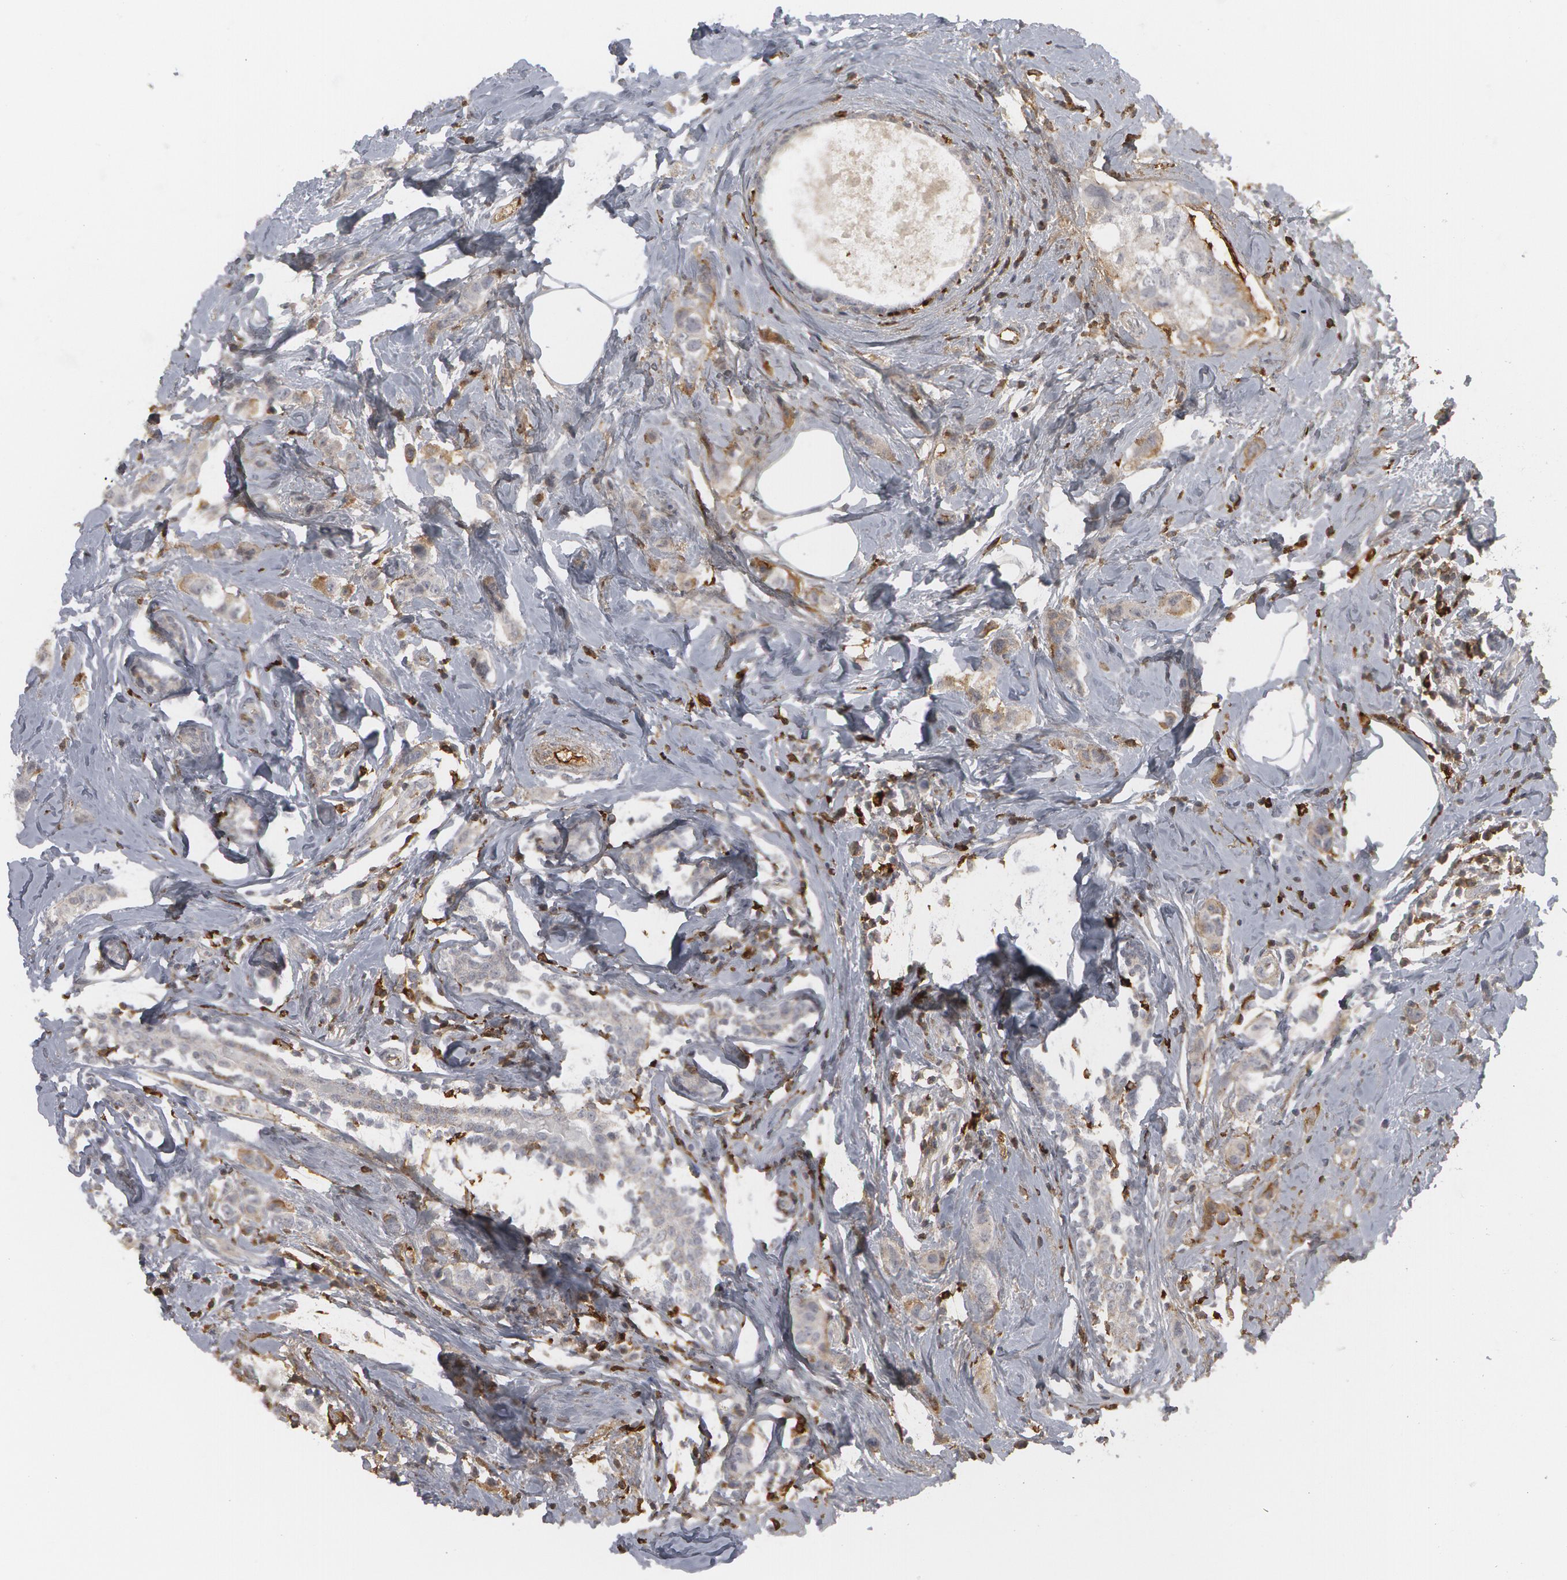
{"staining": {"intensity": "negative", "quantity": "none", "location": "none"}, "tissue": "breast cancer", "cell_type": "Tumor cells", "image_type": "cancer", "snomed": [{"axis": "morphology", "description": "Normal tissue, NOS"}, {"axis": "morphology", "description": "Duct carcinoma"}, {"axis": "topography", "description": "Breast"}], "caption": "Protein analysis of breast cancer (intraductal carcinoma) shows no significant staining in tumor cells. (DAB immunohistochemistry with hematoxylin counter stain).", "gene": "C1QC", "patient": {"sex": "female", "age": 50}}